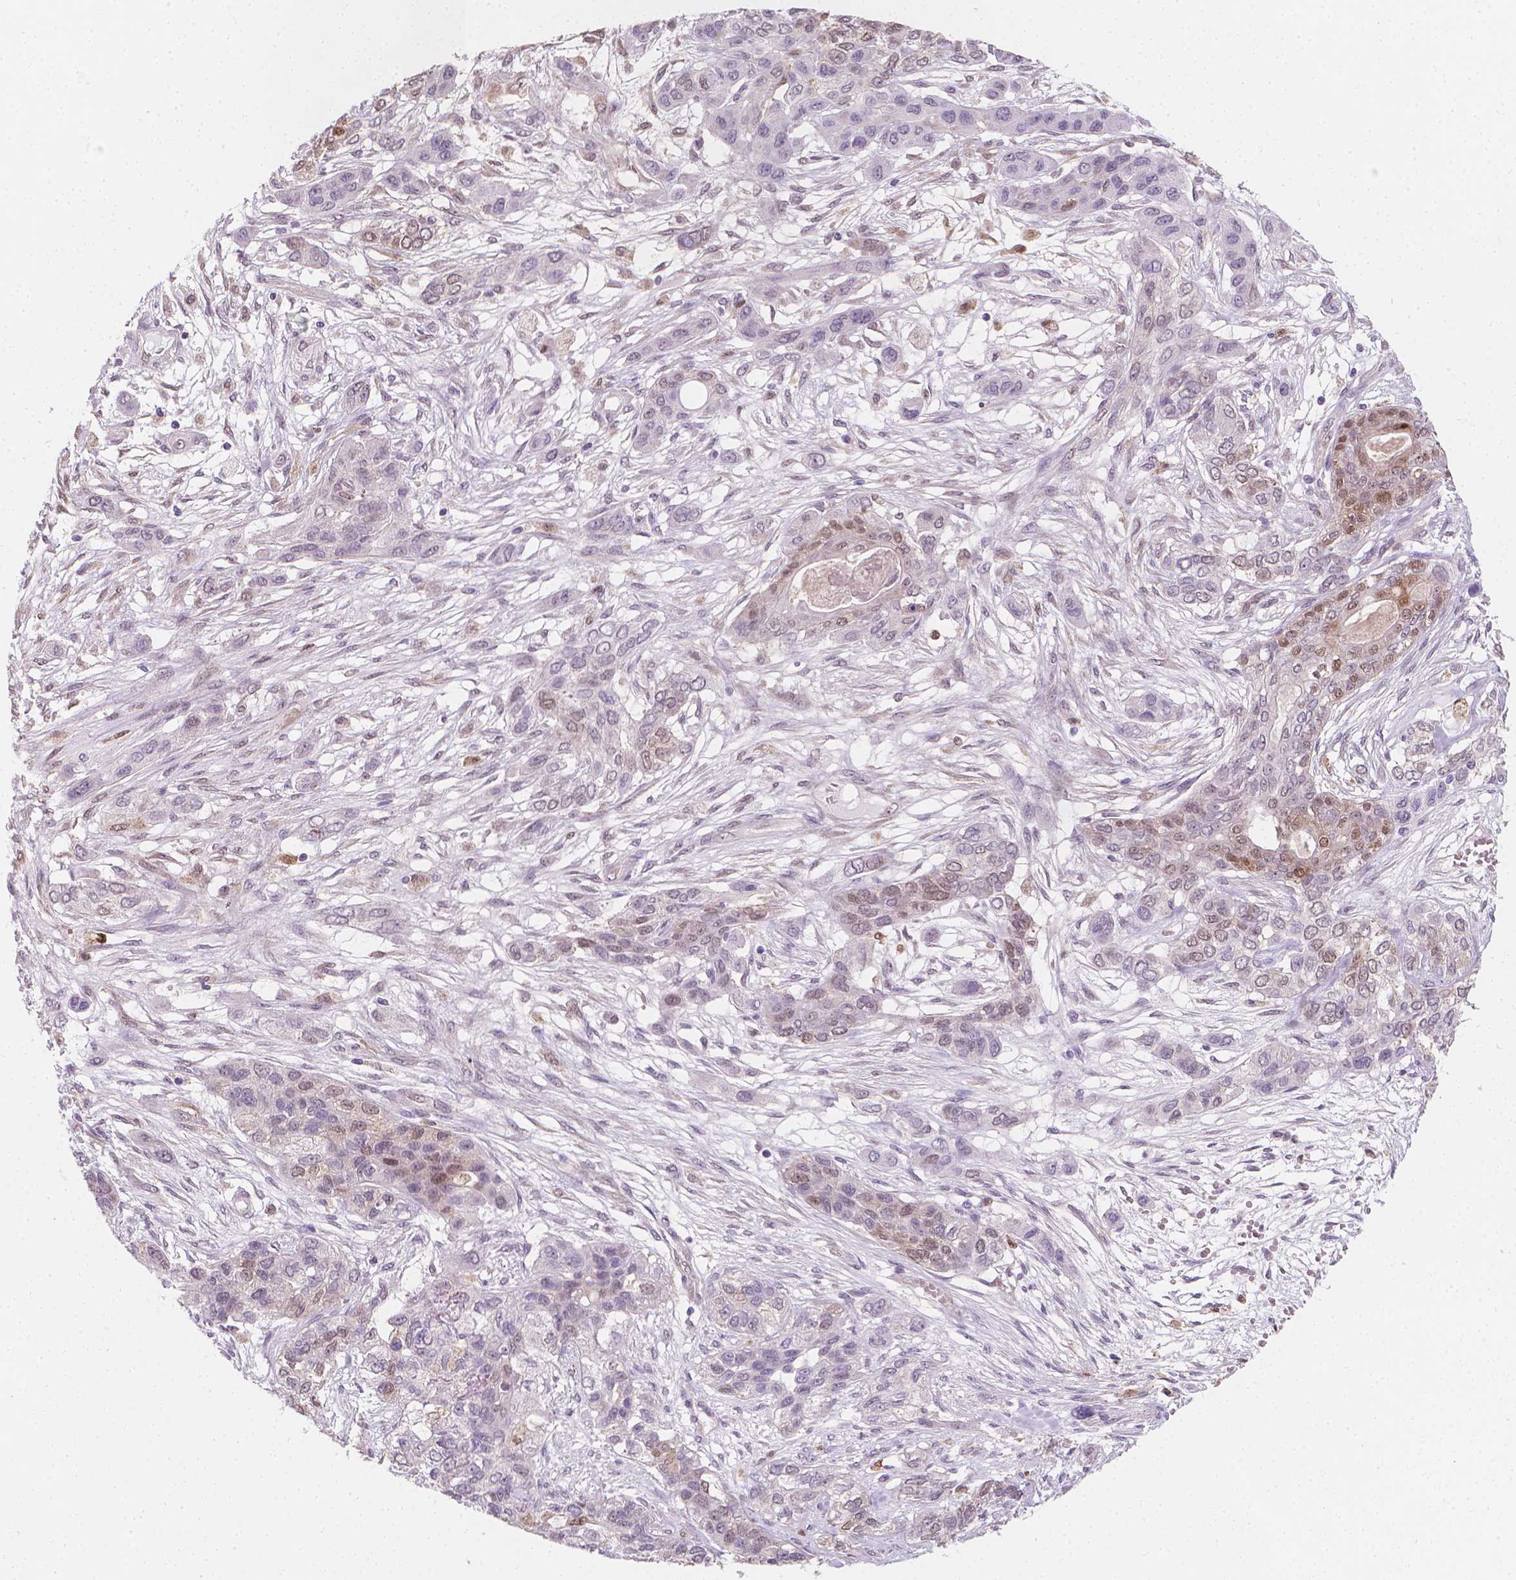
{"staining": {"intensity": "weak", "quantity": "<25%", "location": "nuclear"}, "tissue": "lung cancer", "cell_type": "Tumor cells", "image_type": "cancer", "snomed": [{"axis": "morphology", "description": "Squamous cell carcinoma, NOS"}, {"axis": "topography", "description": "Lung"}], "caption": "This histopathology image is of lung squamous cell carcinoma stained with immunohistochemistry to label a protein in brown with the nuclei are counter-stained blue. There is no expression in tumor cells. (Stains: DAB (3,3'-diaminobenzidine) immunohistochemistry (IHC) with hematoxylin counter stain, Microscopy: brightfield microscopy at high magnification).", "gene": "TNFAIP2", "patient": {"sex": "female", "age": 70}}